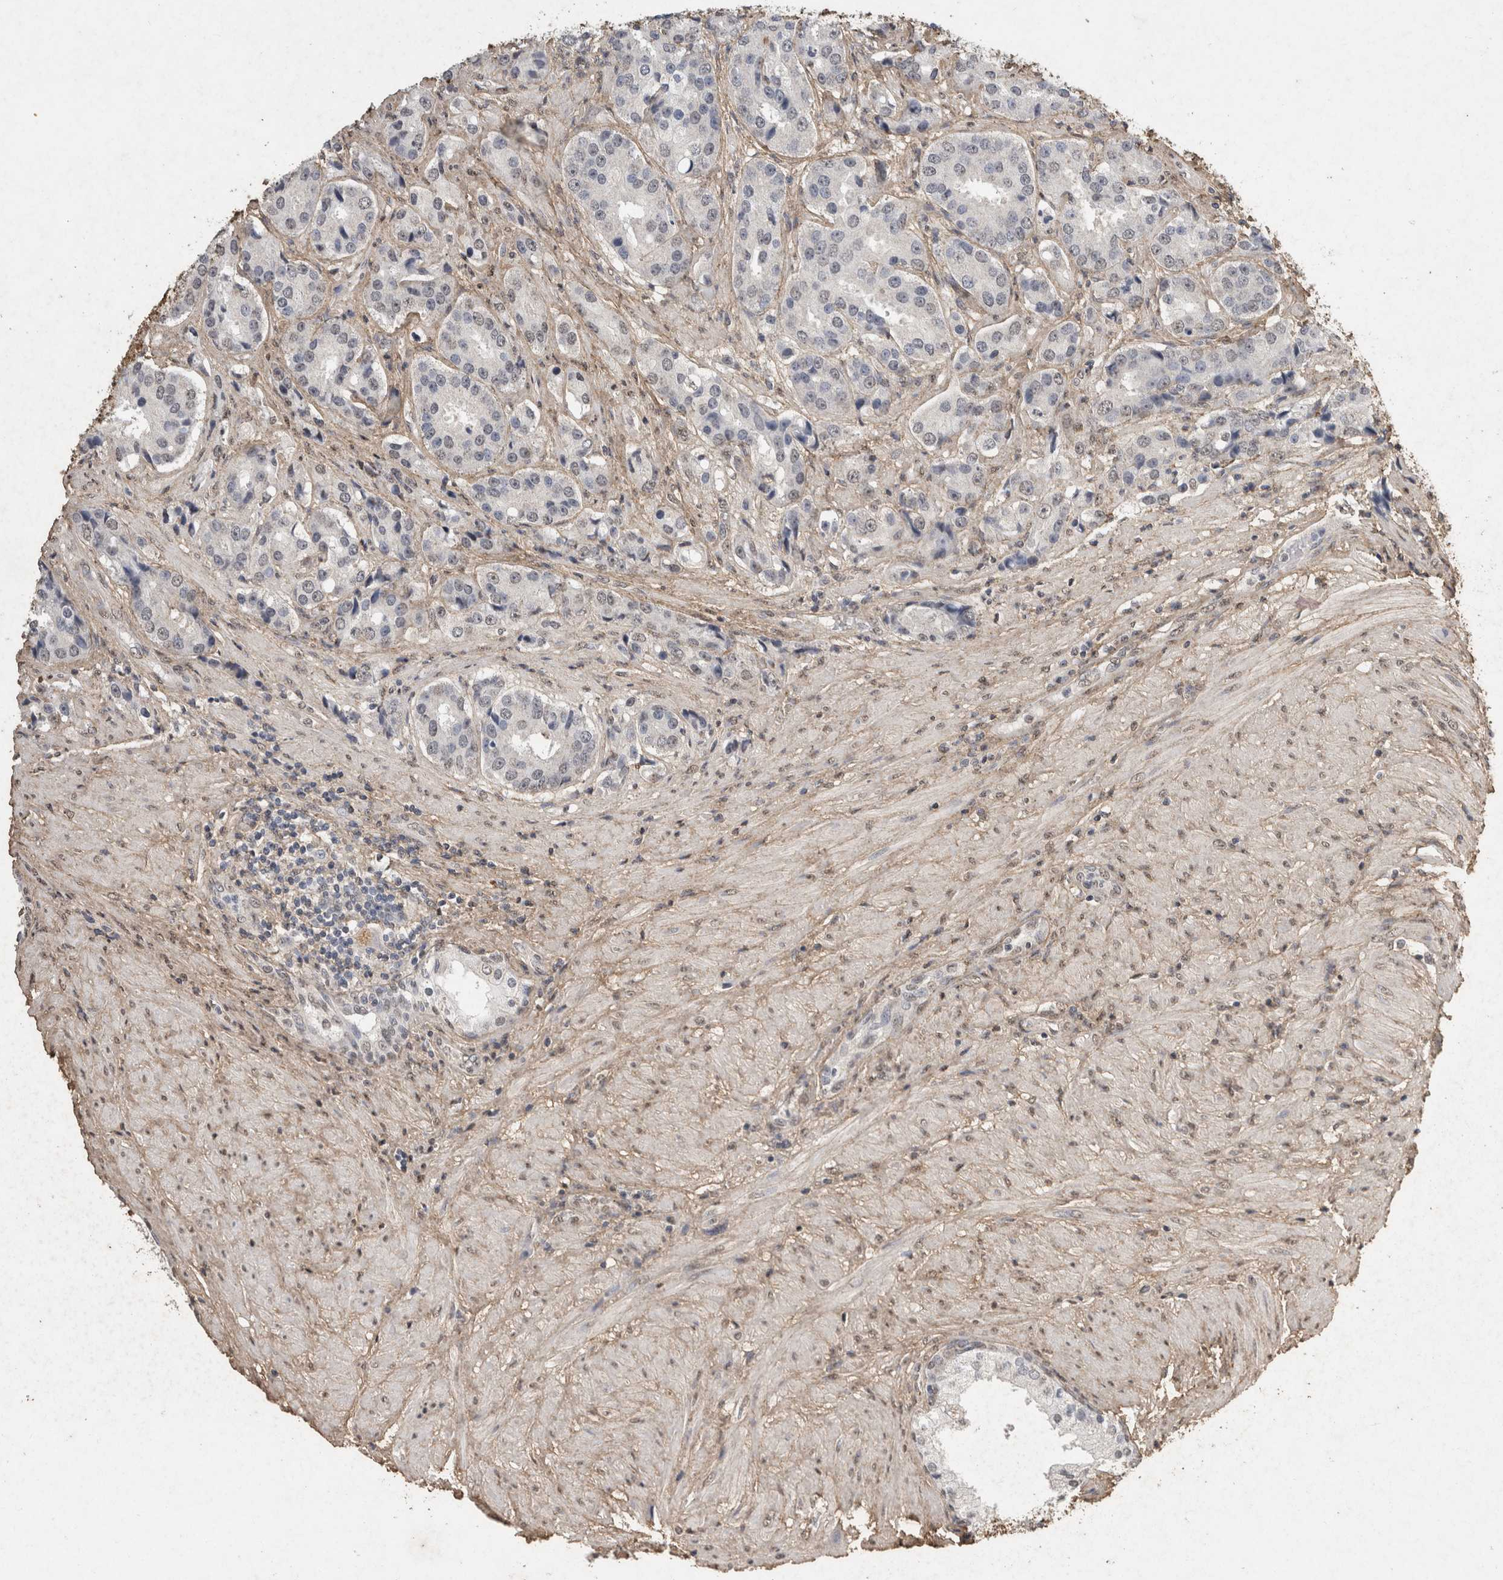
{"staining": {"intensity": "negative", "quantity": "none", "location": "none"}, "tissue": "prostate cancer", "cell_type": "Tumor cells", "image_type": "cancer", "snomed": [{"axis": "morphology", "description": "Adenocarcinoma, High grade"}, {"axis": "topography", "description": "Prostate"}], "caption": "An immunohistochemistry (IHC) image of prostate adenocarcinoma (high-grade) is shown. There is no staining in tumor cells of prostate adenocarcinoma (high-grade).", "gene": "C1QTNF5", "patient": {"sex": "male", "age": 60}}